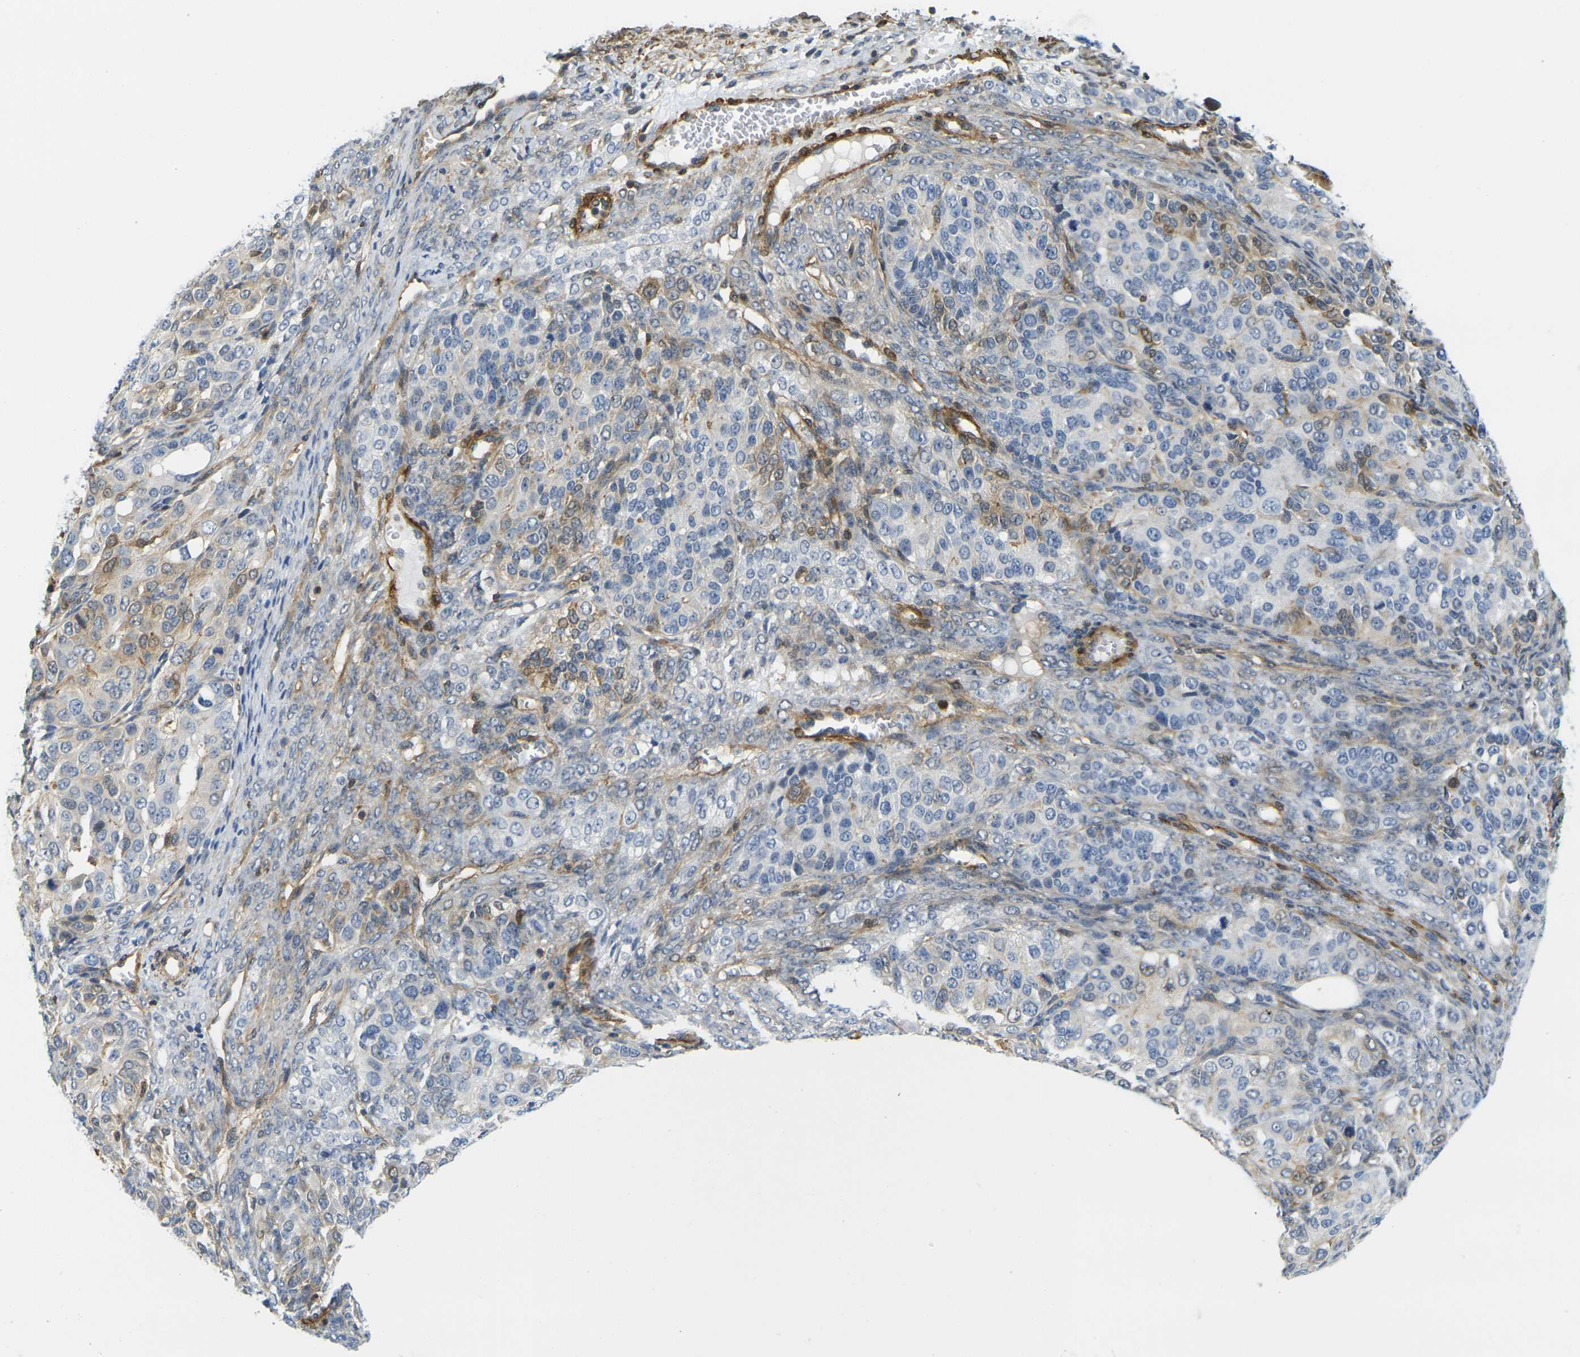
{"staining": {"intensity": "weak", "quantity": "<25%", "location": "cytoplasmic/membranous,nuclear"}, "tissue": "ovarian cancer", "cell_type": "Tumor cells", "image_type": "cancer", "snomed": [{"axis": "morphology", "description": "Carcinoma, endometroid"}, {"axis": "topography", "description": "Ovary"}], "caption": "Micrograph shows no protein expression in tumor cells of ovarian endometroid carcinoma tissue.", "gene": "LASP1", "patient": {"sex": "female", "age": 51}}